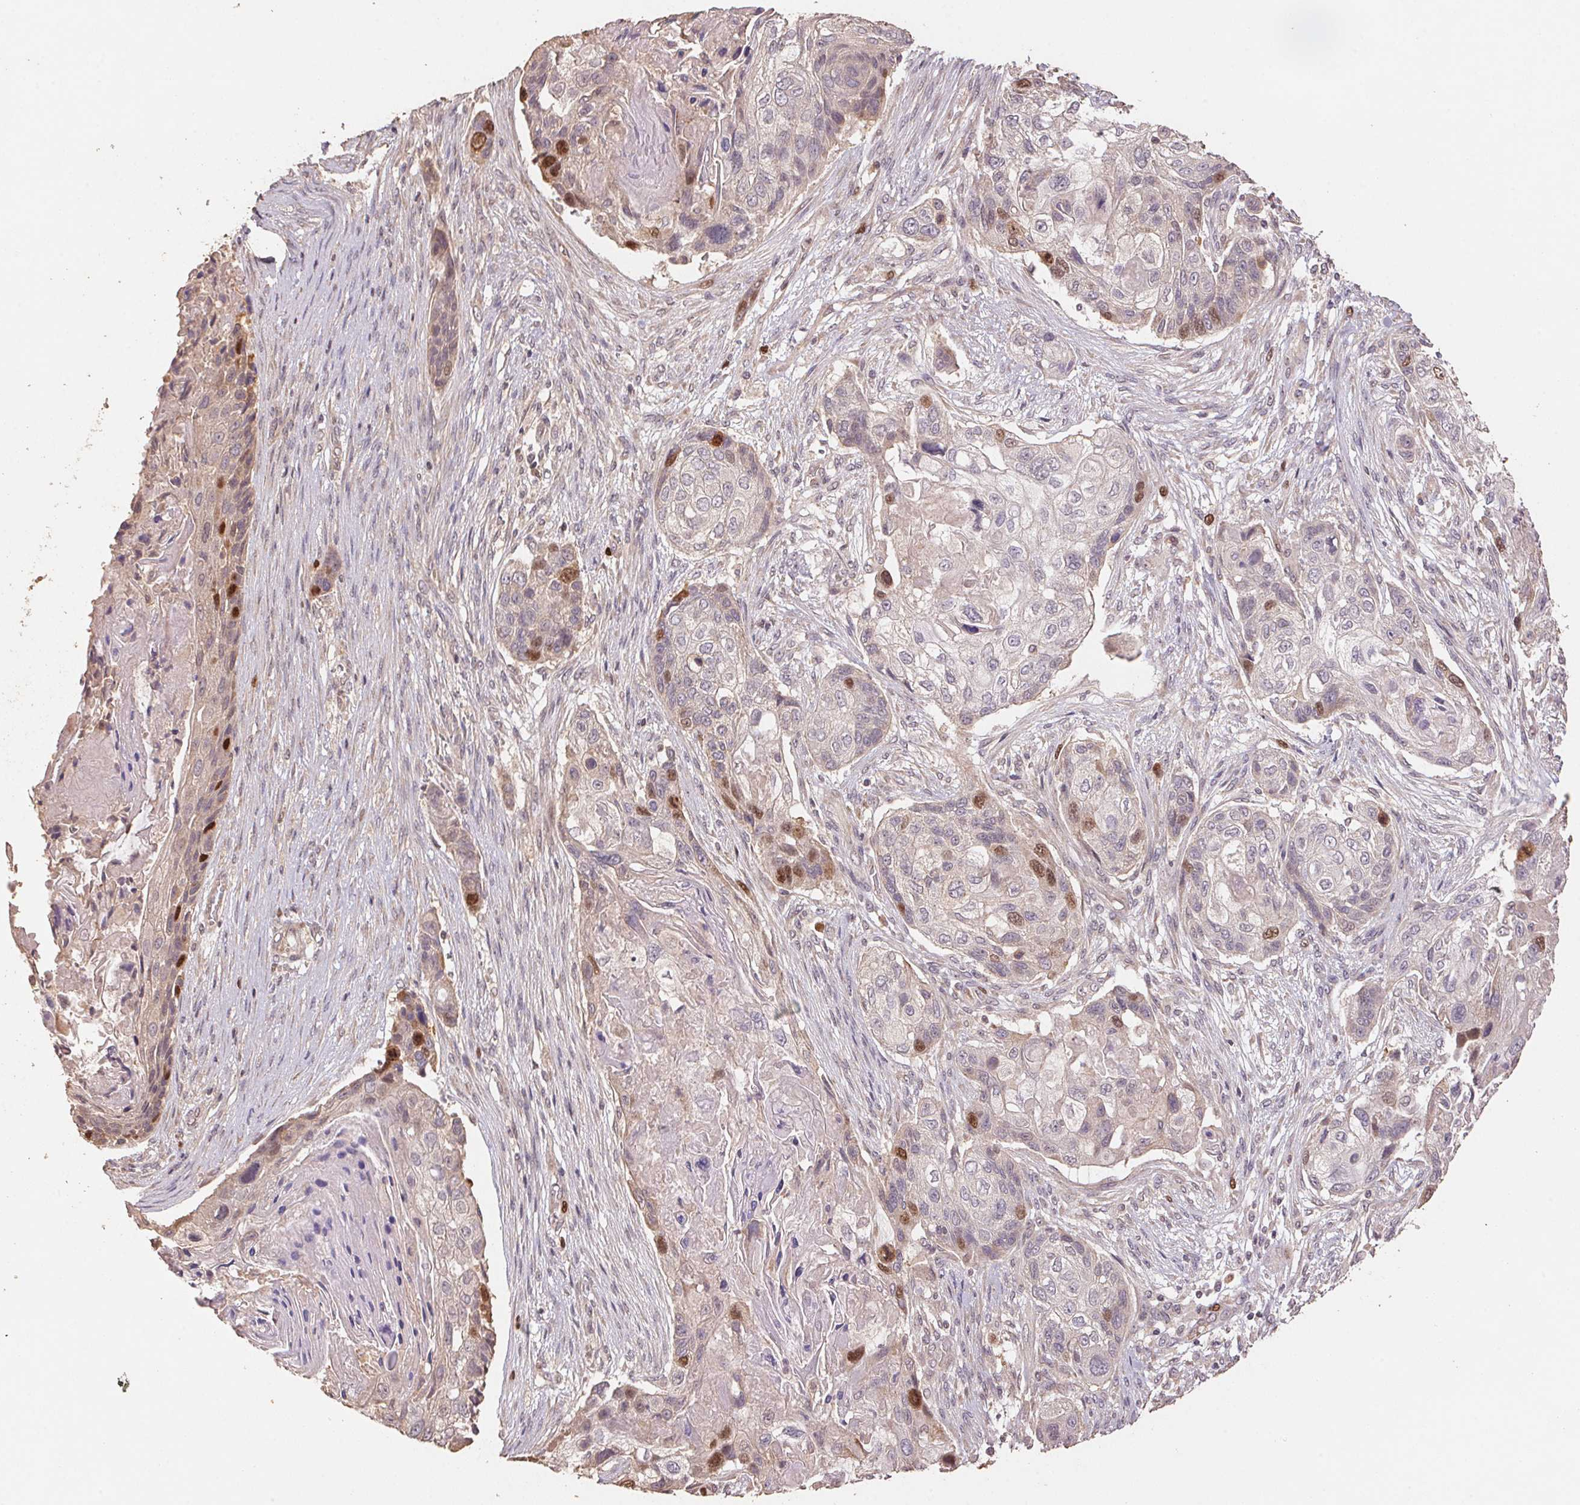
{"staining": {"intensity": "moderate", "quantity": "<25%", "location": "nuclear"}, "tissue": "lung cancer", "cell_type": "Tumor cells", "image_type": "cancer", "snomed": [{"axis": "morphology", "description": "Squamous cell carcinoma, NOS"}, {"axis": "topography", "description": "Lung"}], "caption": "DAB immunohistochemical staining of lung squamous cell carcinoma displays moderate nuclear protein staining in about <25% of tumor cells.", "gene": "CENPF", "patient": {"sex": "male", "age": 69}}